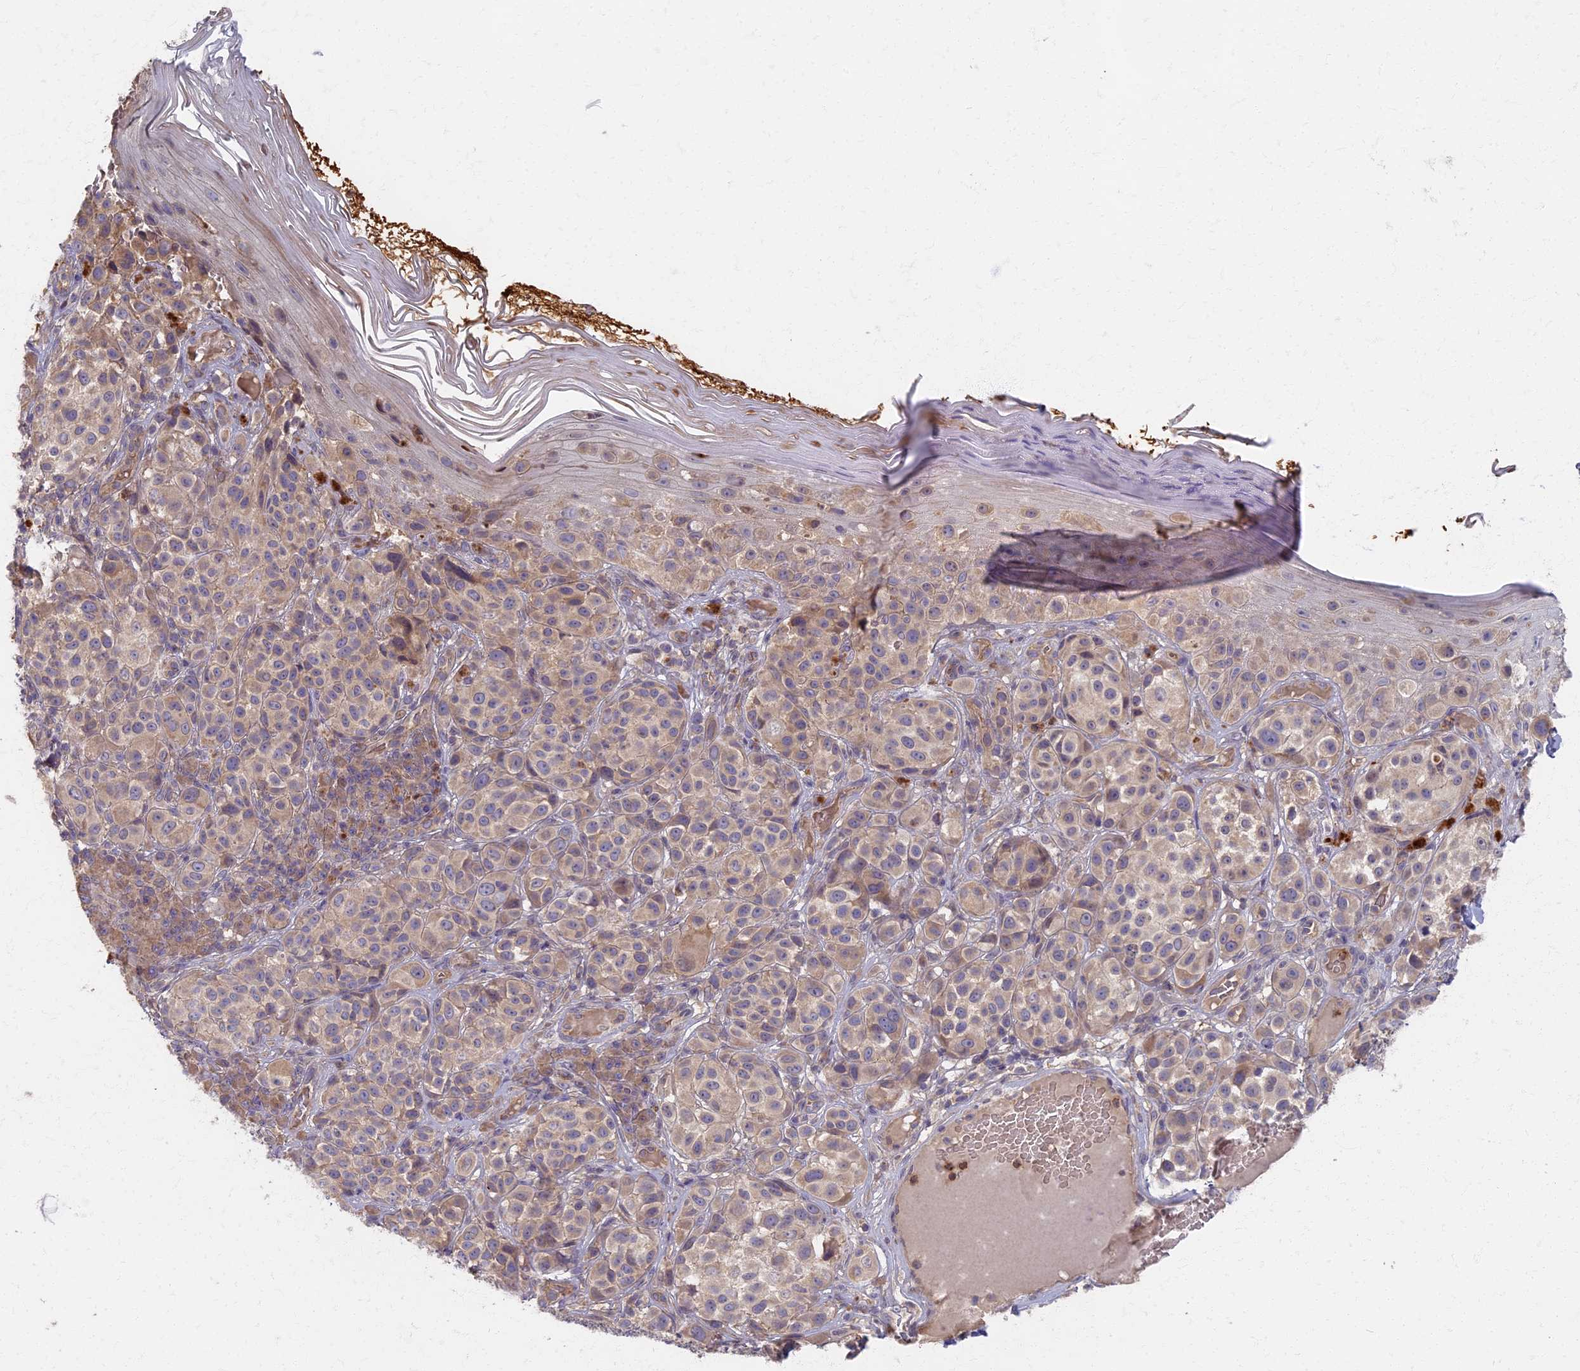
{"staining": {"intensity": "weak", "quantity": "<25%", "location": "cytoplasmic/membranous"}, "tissue": "melanoma", "cell_type": "Tumor cells", "image_type": "cancer", "snomed": [{"axis": "morphology", "description": "Malignant melanoma, NOS"}, {"axis": "topography", "description": "Skin"}], "caption": "Immunohistochemistry micrograph of melanoma stained for a protein (brown), which displays no positivity in tumor cells. (DAB immunohistochemistry (IHC) with hematoxylin counter stain).", "gene": "AP4E1", "patient": {"sex": "male", "age": 38}}